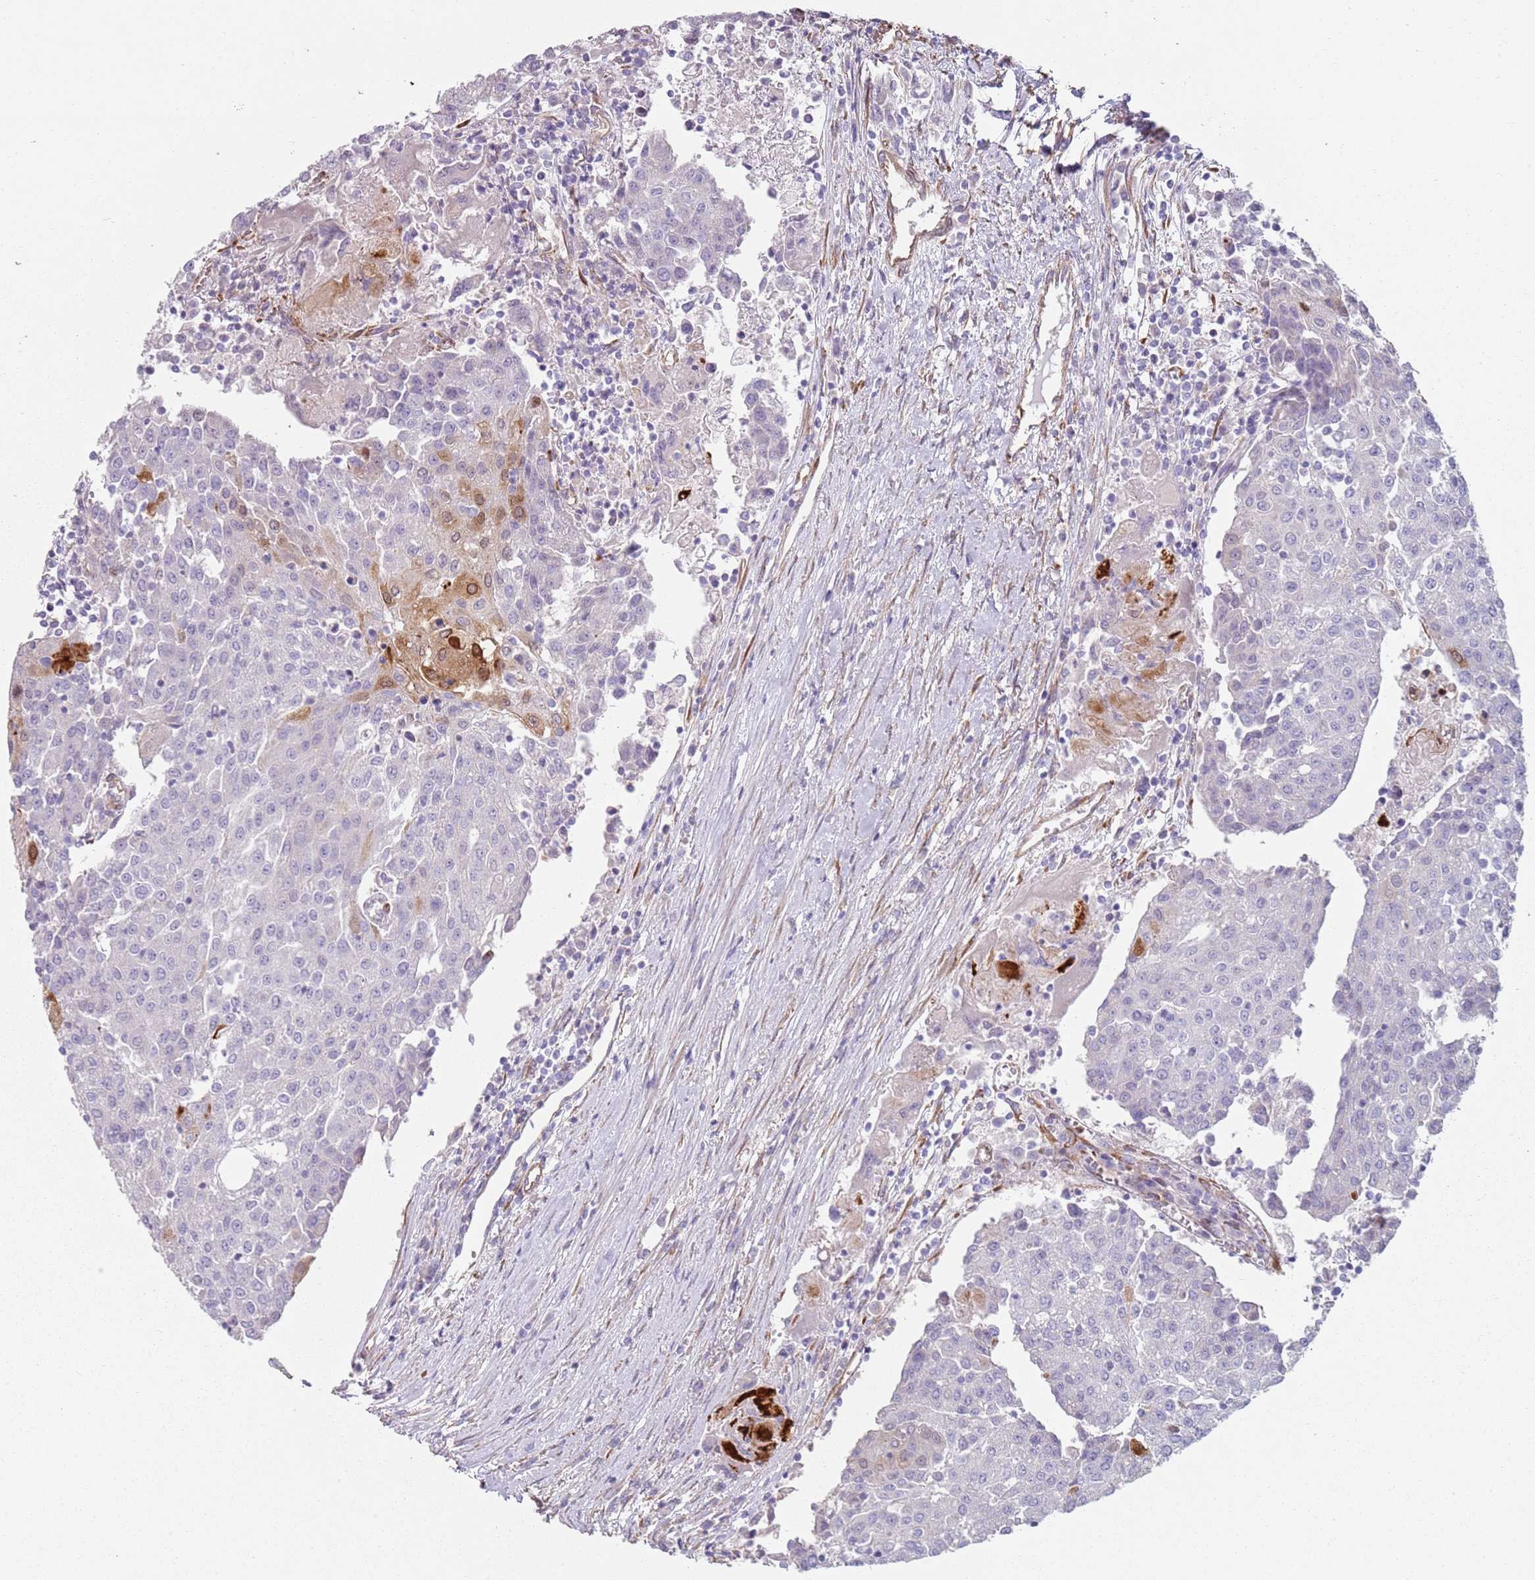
{"staining": {"intensity": "negative", "quantity": "none", "location": "none"}, "tissue": "urothelial cancer", "cell_type": "Tumor cells", "image_type": "cancer", "snomed": [{"axis": "morphology", "description": "Urothelial carcinoma, High grade"}, {"axis": "topography", "description": "Urinary bladder"}], "caption": "Immunohistochemistry micrograph of neoplastic tissue: urothelial carcinoma (high-grade) stained with DAB (3,3'-diaminobenzidine) shows no significant protein positivity in tumor cells.", "gene": "PHLPP2", "patient": {"sex": "female", "age": 85}}